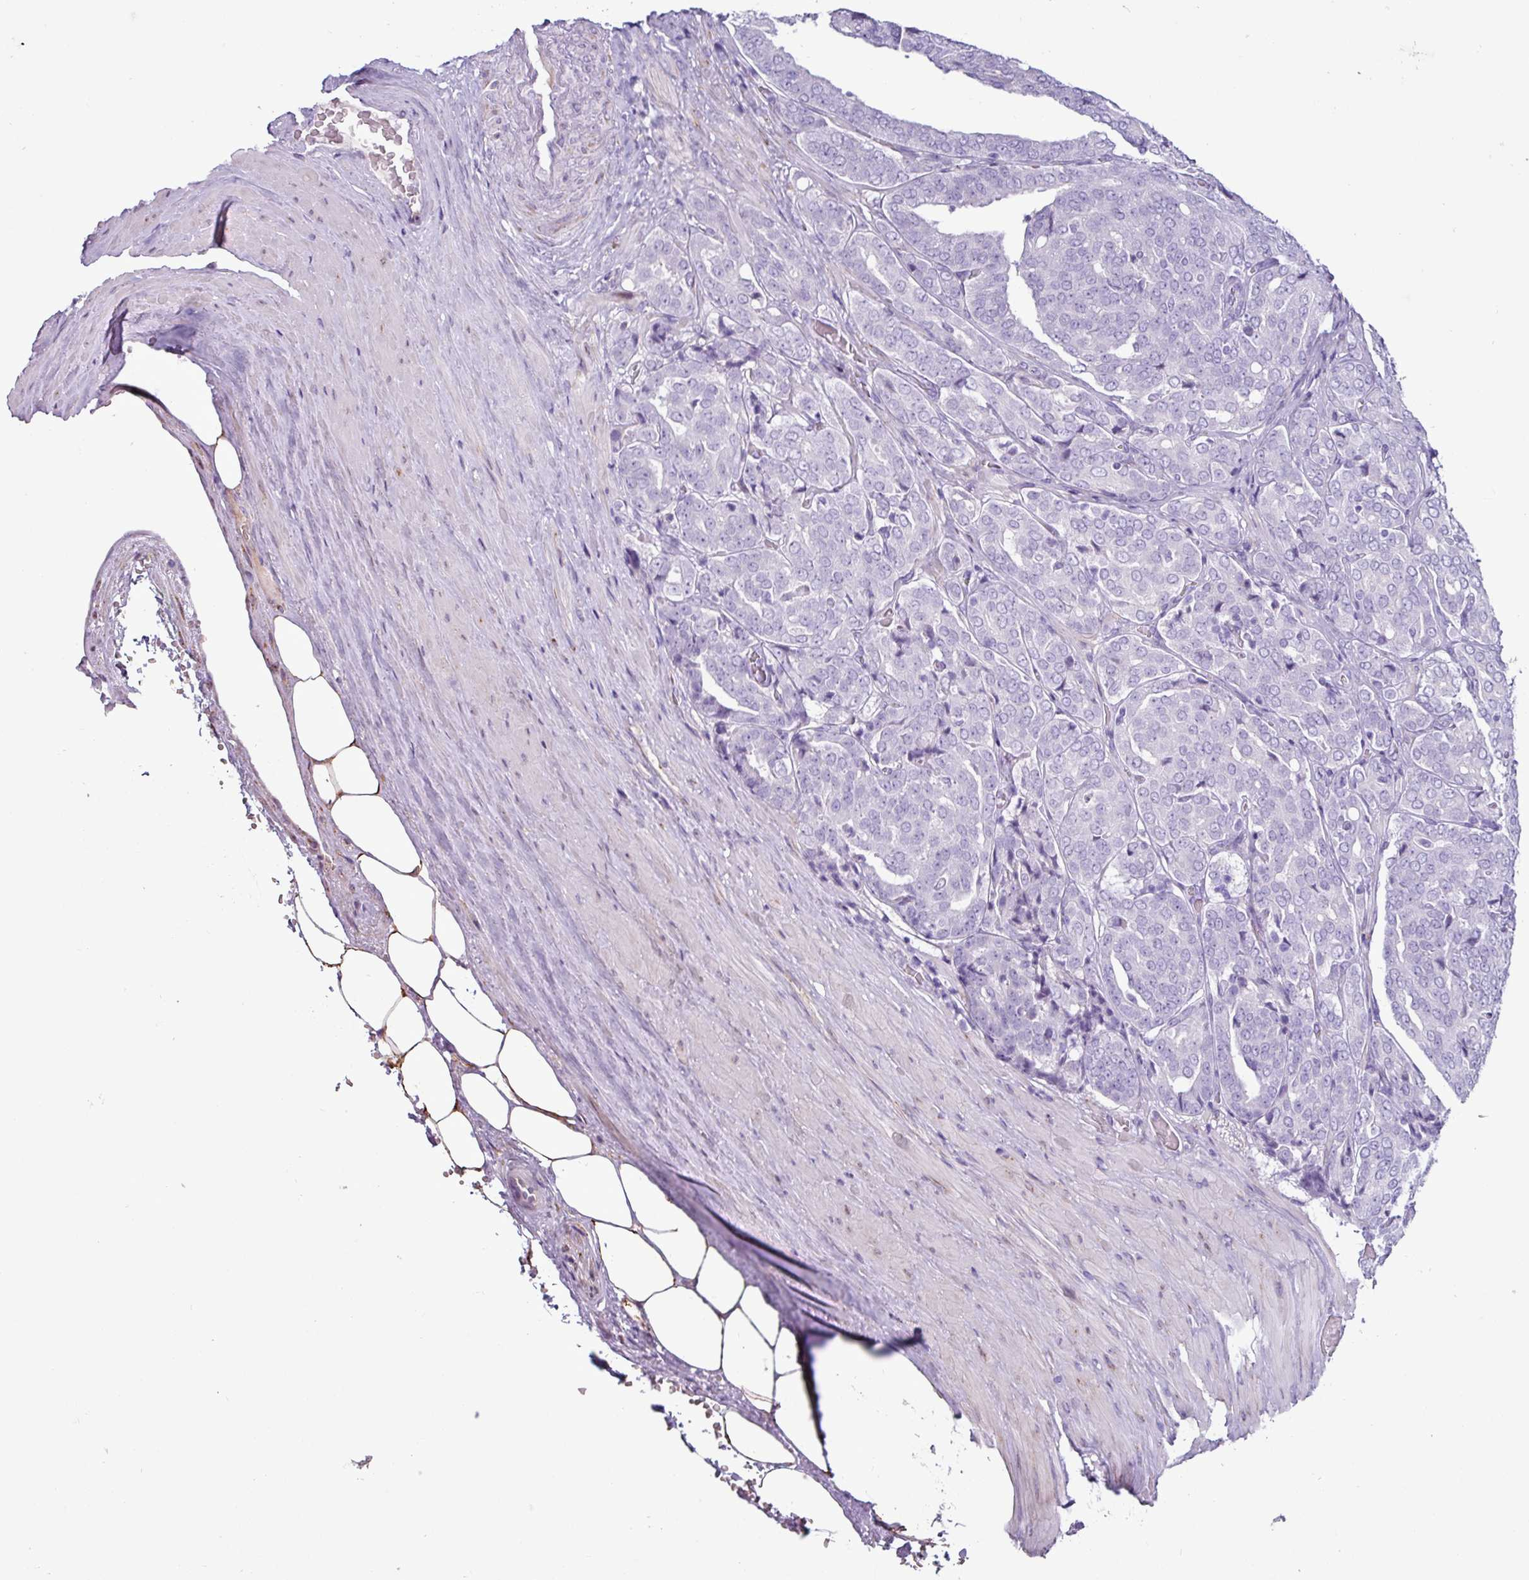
{"staining": {"intensity": "negative", "quantity": "none", "location": "none"}, "tissue": "prostate cancer", "cell_type": "Tumor cells", "image_type": "cancer", "snomed": [{"axis": "morphology", "description": "Adenocarcinoma, High grade"}, {"axis": "topography", "description": "Prostate"}], "caption": "A histopathology image of prostate adenocarcinoma (high-grade) stained for a protein exhibits no brown staining in tumor cells. The staining is performed using DAB brown chromogen with nuclei counter-stained in using hematoxylin.", "gene": "PPP1R35", "patient": {"sex": "male", "age": 68}}